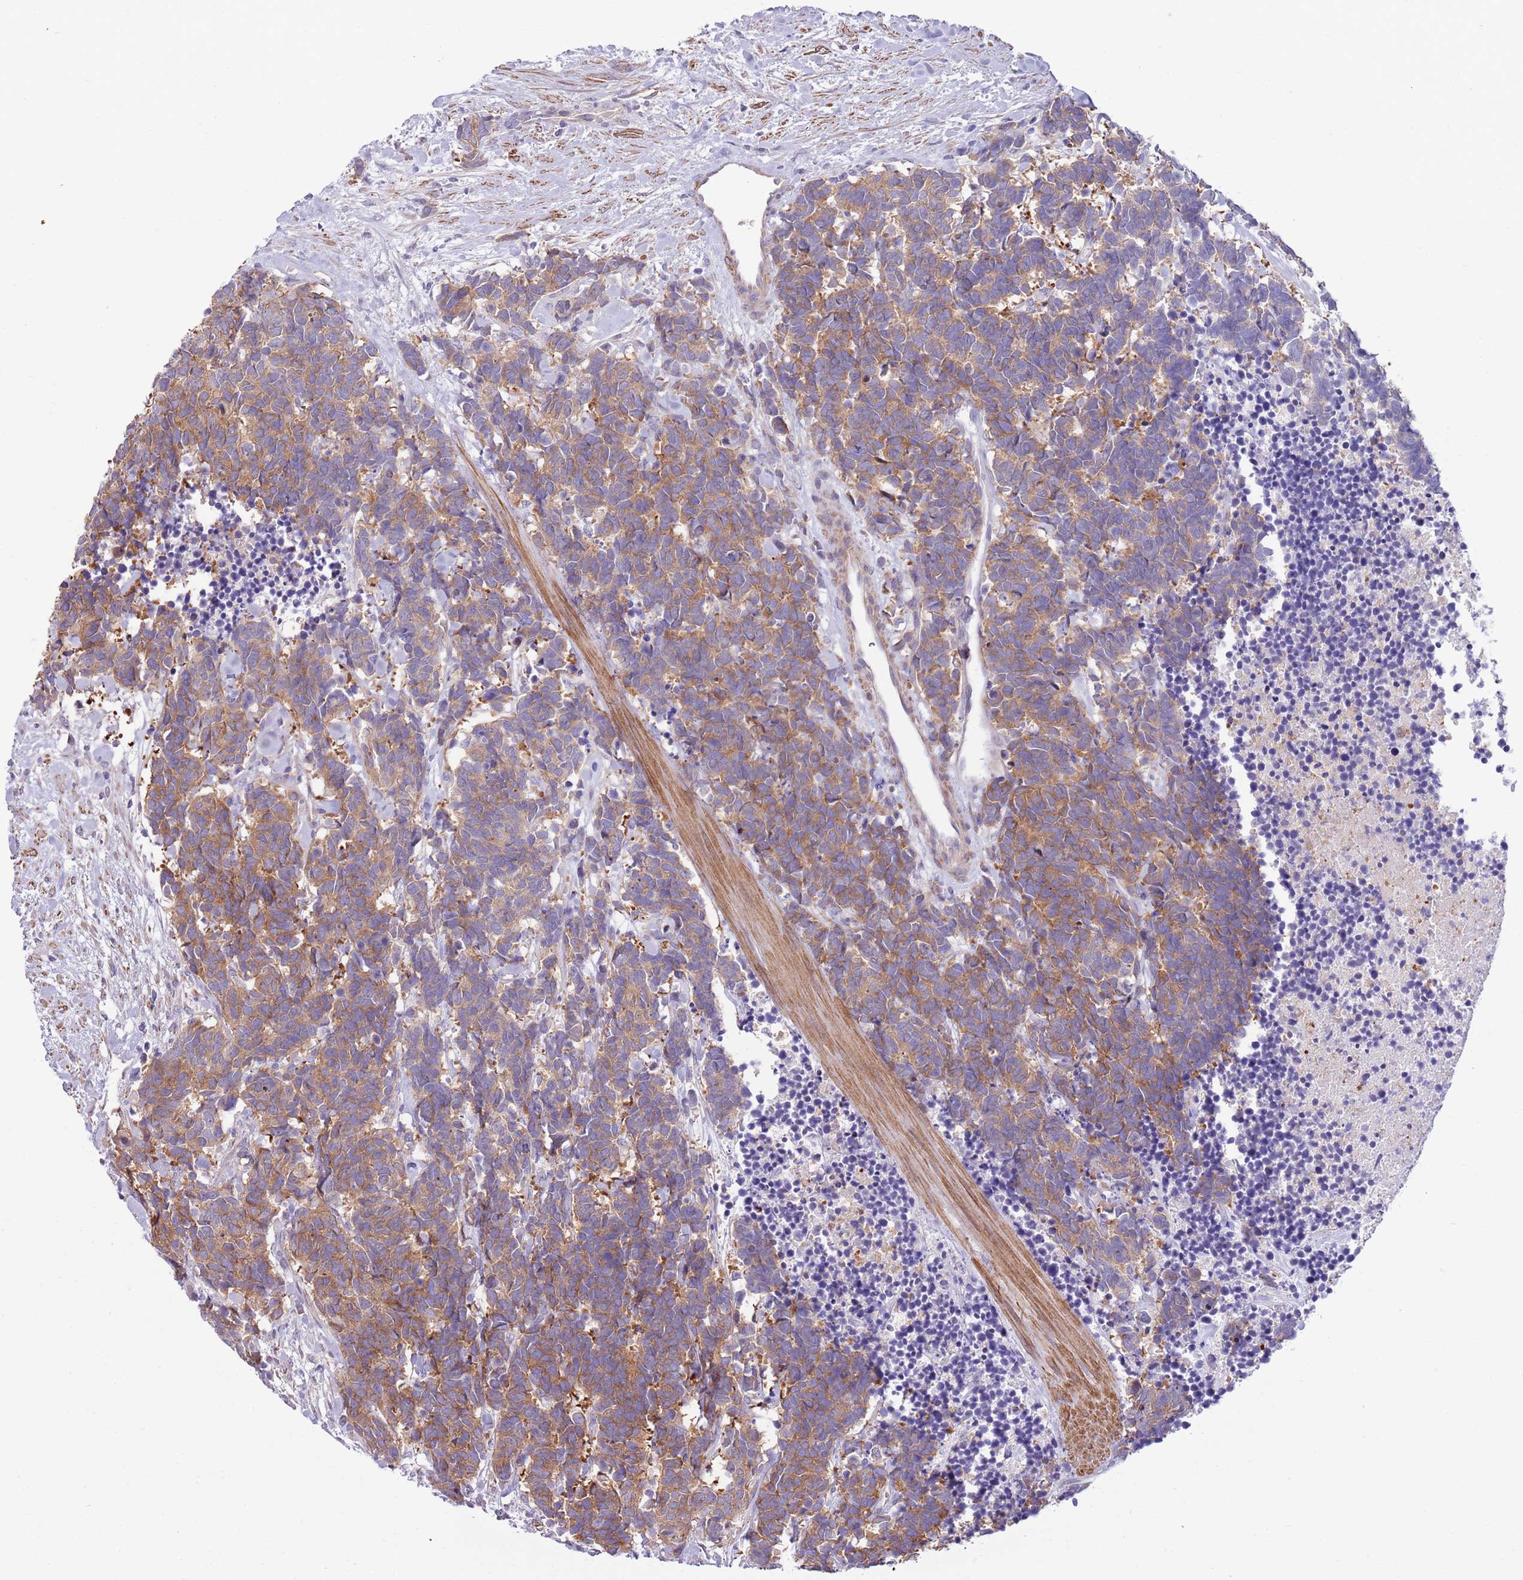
{"staining": {"intensity": "moderate", "quantity": ">75%", "location": "cytoplasmic/membranous"}, "tissue": "carcinoid", "cell_type": "Tumor cells", "image_type": "cancer", "snomed": [{"axis": "morphology", "description": "Carcinoma, NOS"}, {"axis": "morphology", "description": "Carcinoid, malignant, NOS"}, {"axis": "topography", "description": "Prostate"}], "caption": "Protein expression analysis of human carcinoma reveals moderate cytoplasmic/membranous expression in about >75% of tumor cells. The staining was performed using DAB, with brown indicating positive protein expression. Nuclei are stained blue with hematoxylin.", "gene": "ZC4H2", "patient": {"sex": "male", "age": 57}}